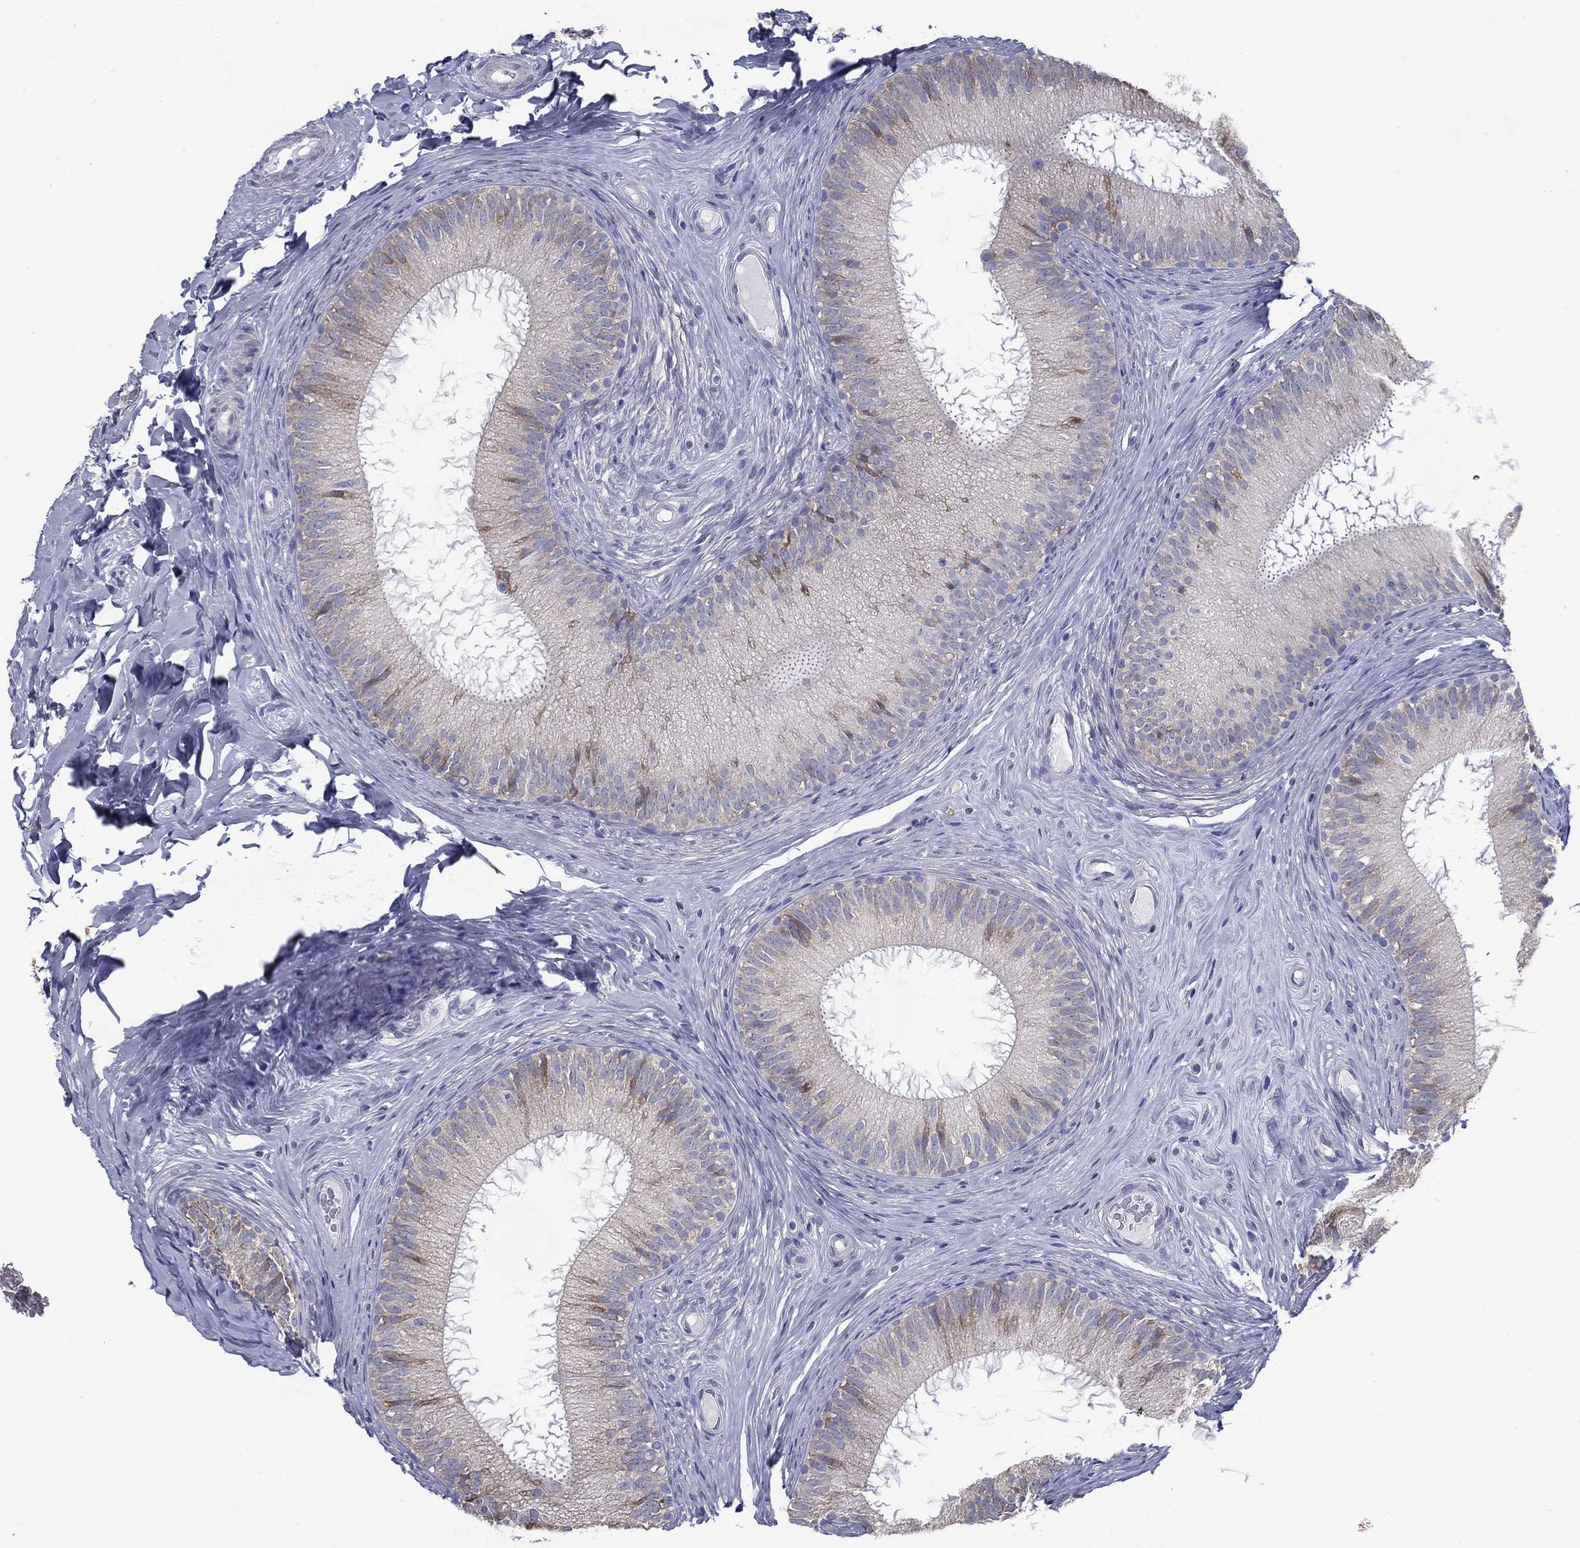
{"staining": {"intensity": "weak", "quantity": "<25%", "location": "cytoplasmic/membranous"}, "tissue": "epididymis", "cell_type": "Glandular cells", "image_type": "normal", "snomed": [{"axis": "morphology", "description": "Normal tissue, NOS"}, {"axis": "morphology", "description": "Carcinoma, Embryonal, NOS"}, {"axis": "topography", "description": "Testis"}, {"axis": "topography", "description": "Epididymis"}], "caption": "Immunohistochemistry (IHC) photomicrograph of benign epididymis: epididymis stained with DAB reveals no significant protein expression in glandular cells.", "gene": "C19orf18", "patient": {"sex": "male", "age": 24}}